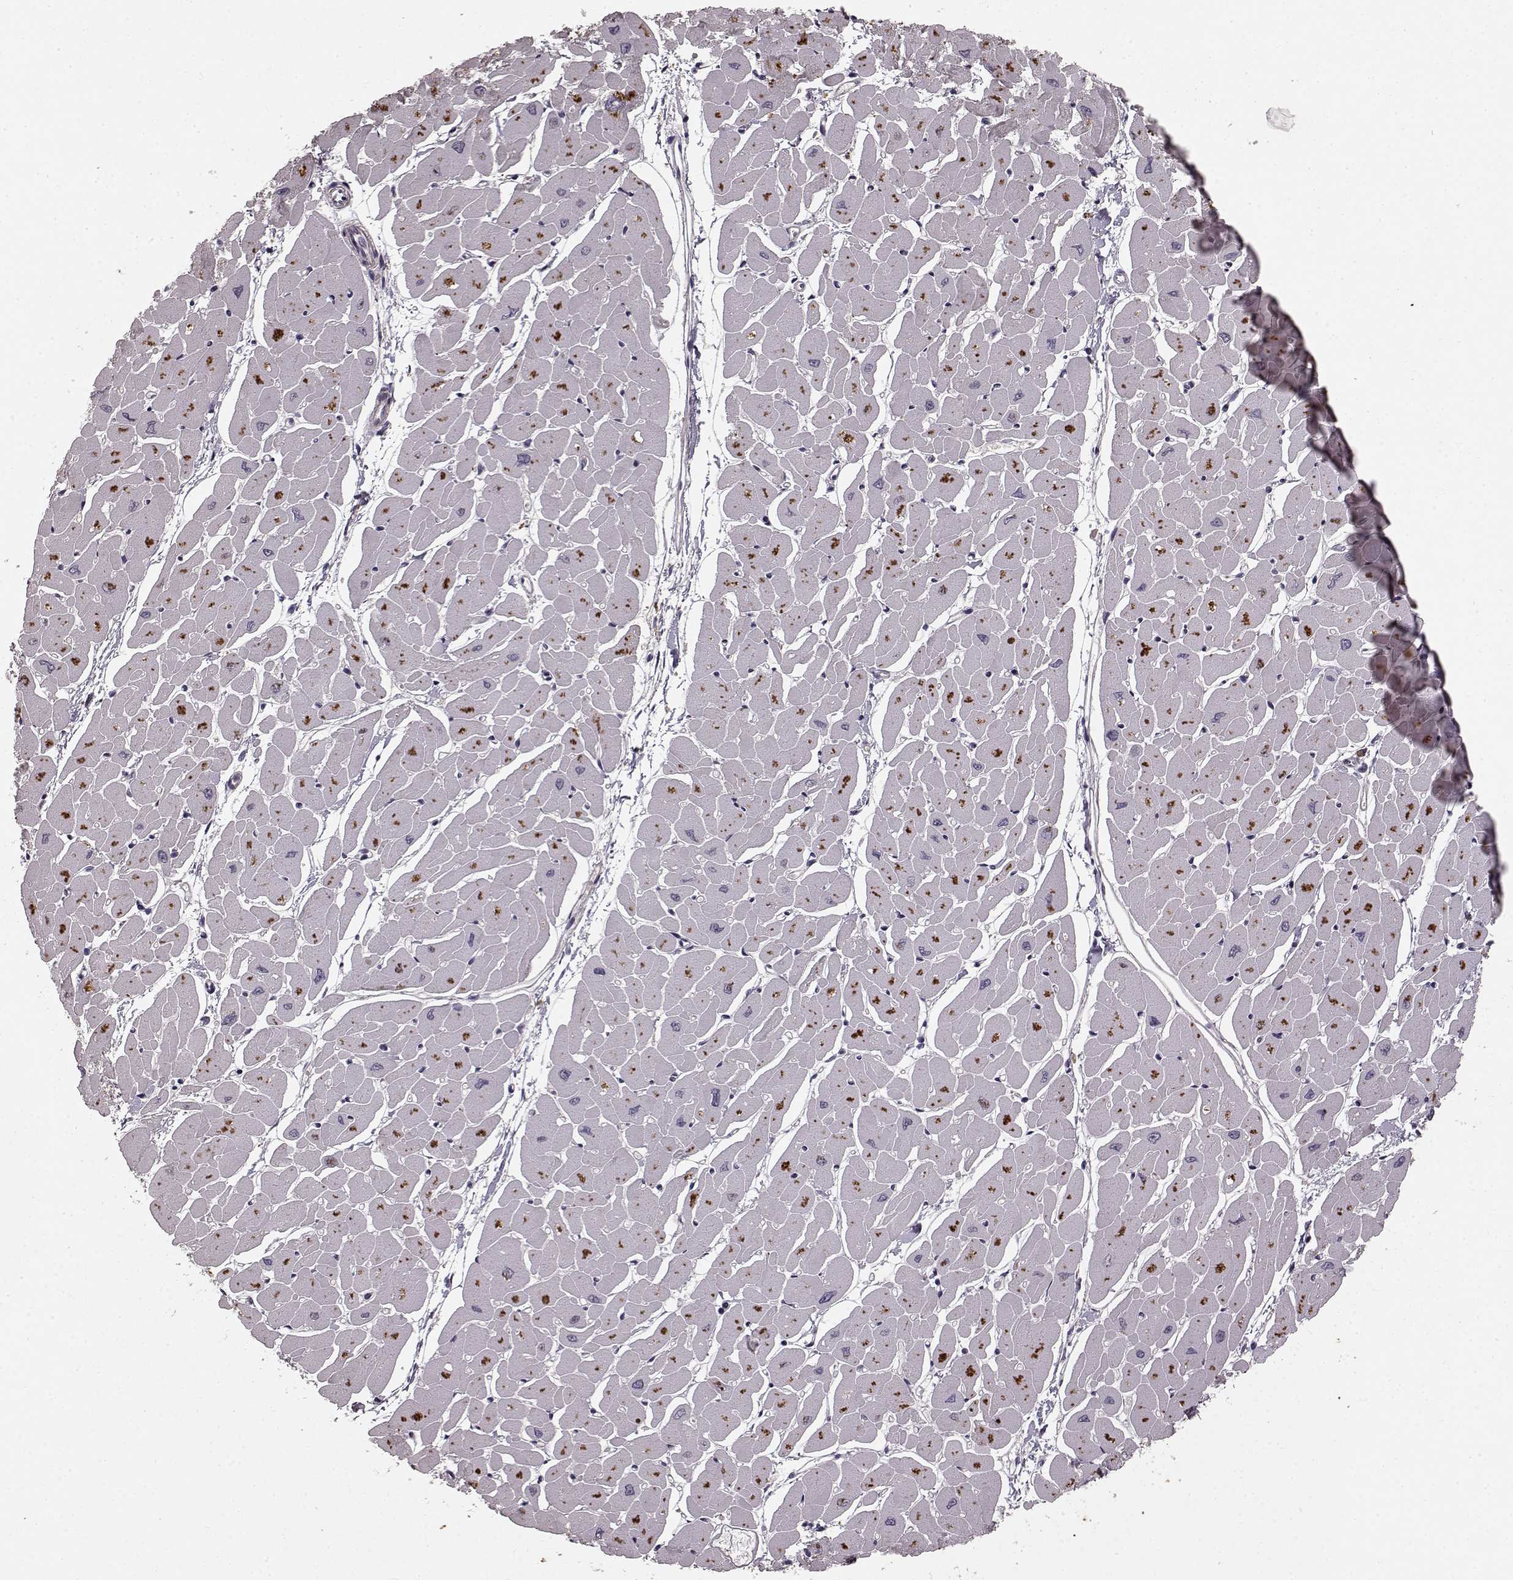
{"staining": {"intensity": "negative", "quantity": "none", "location": "none"}, "tissue": "heart muscle", "cell_type": "Cardiomyocytes", "image_type": "normal", "snomed": [{"axis": "morphology", "description": "Normal tissue, NOS"}, {"axis": "topography", "description": "Heart"}], "caption": "Immunohistochemistry (IHC) micrograph of unremarkable human heart muscle stained for a protein (brown), which displays no expression in cardiomyocytes.", "gene": "SLC22A18", "patient": {"sex": "male", "age": 57}}